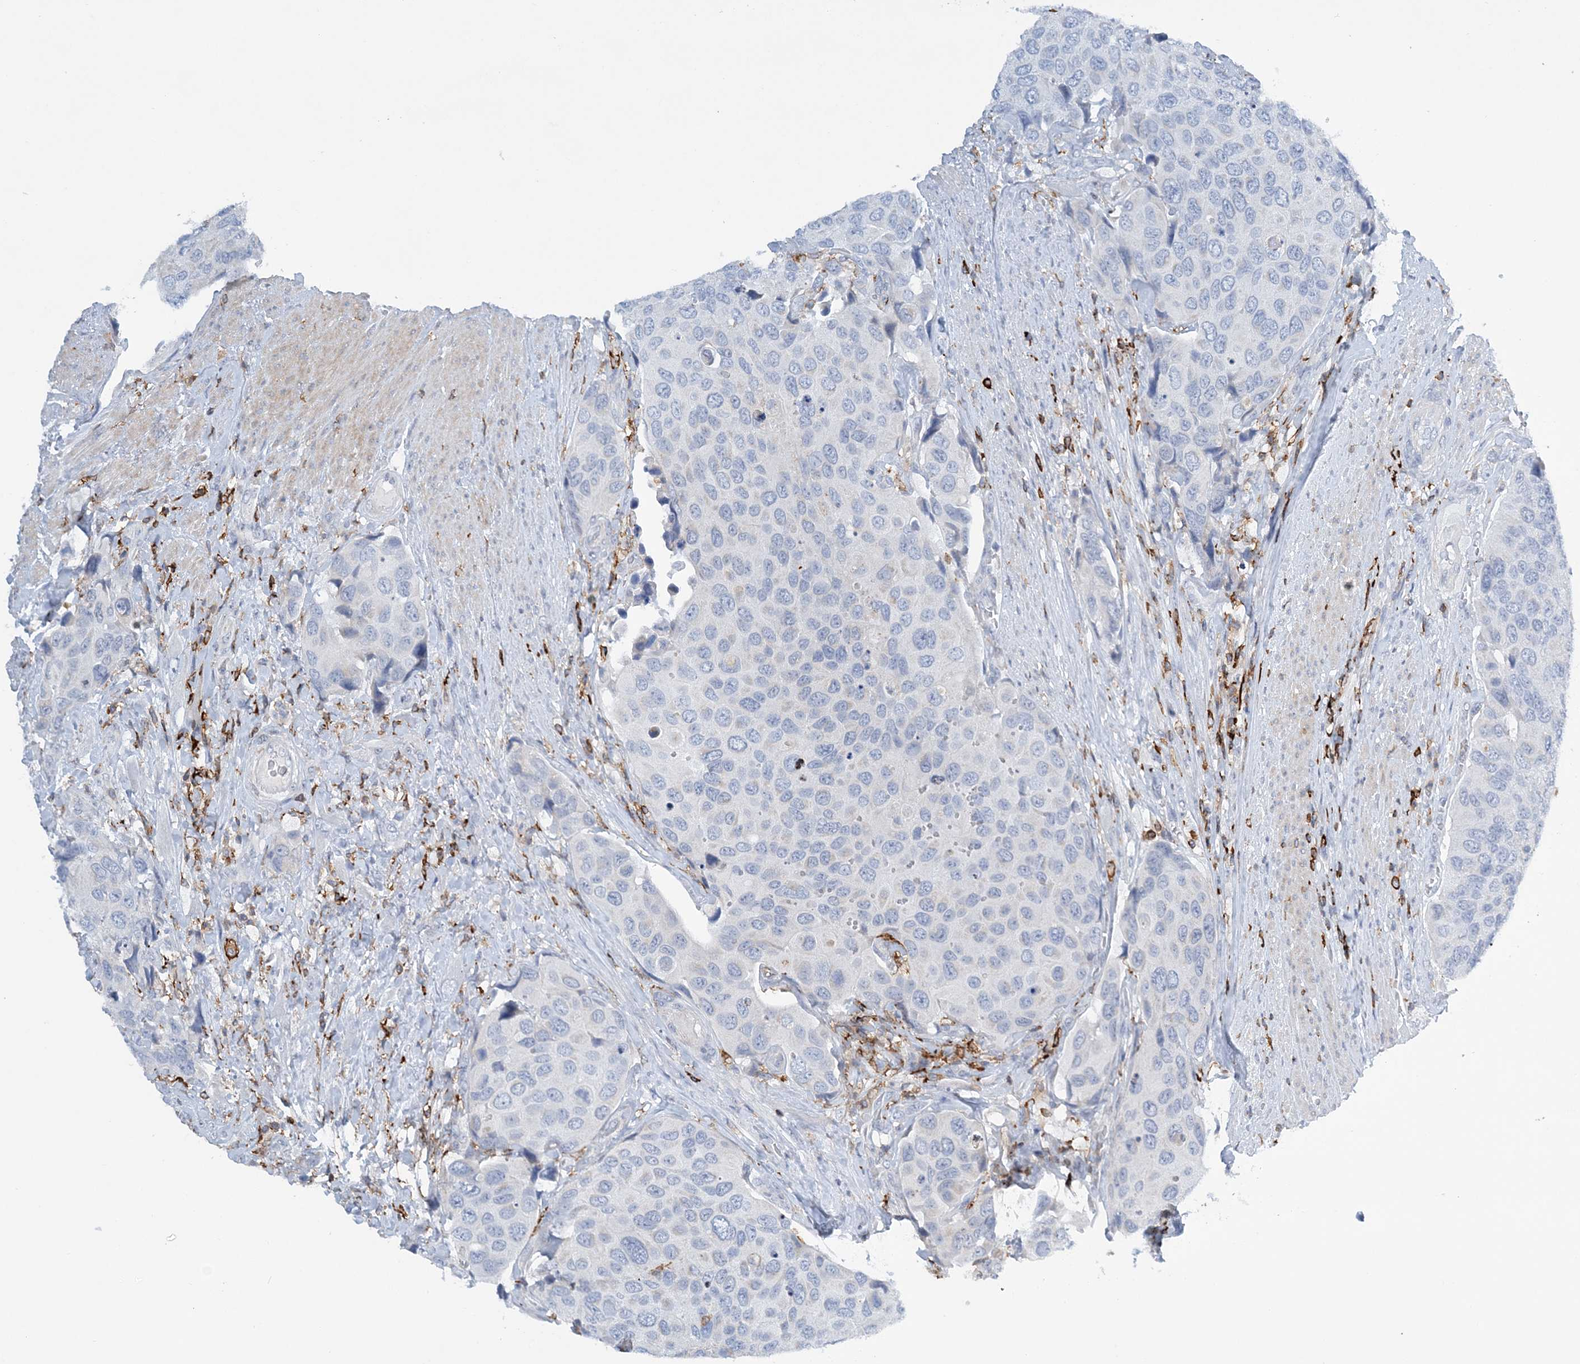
{"staining": {"intensity": "negative", "quantity": "none", "location": "none"}, "tissue": "urothelial cancer", "cell_type": "Tumor cells", "image_type": "cancer", "snomed": [{"axis": "morphology", "description": "Urothelial carcinoma, High grade"}, {"axis": "topography", "description": "Urinary bladder"}], "caption": "Immunohistochemistry (IHC) micrograph of human high-grade urothelial carcinoma stained for a protein (brown), which reveals no expression in tumor cells.", "gene": "PRMT9", "patient": {"sex": "male", "age": 74}}